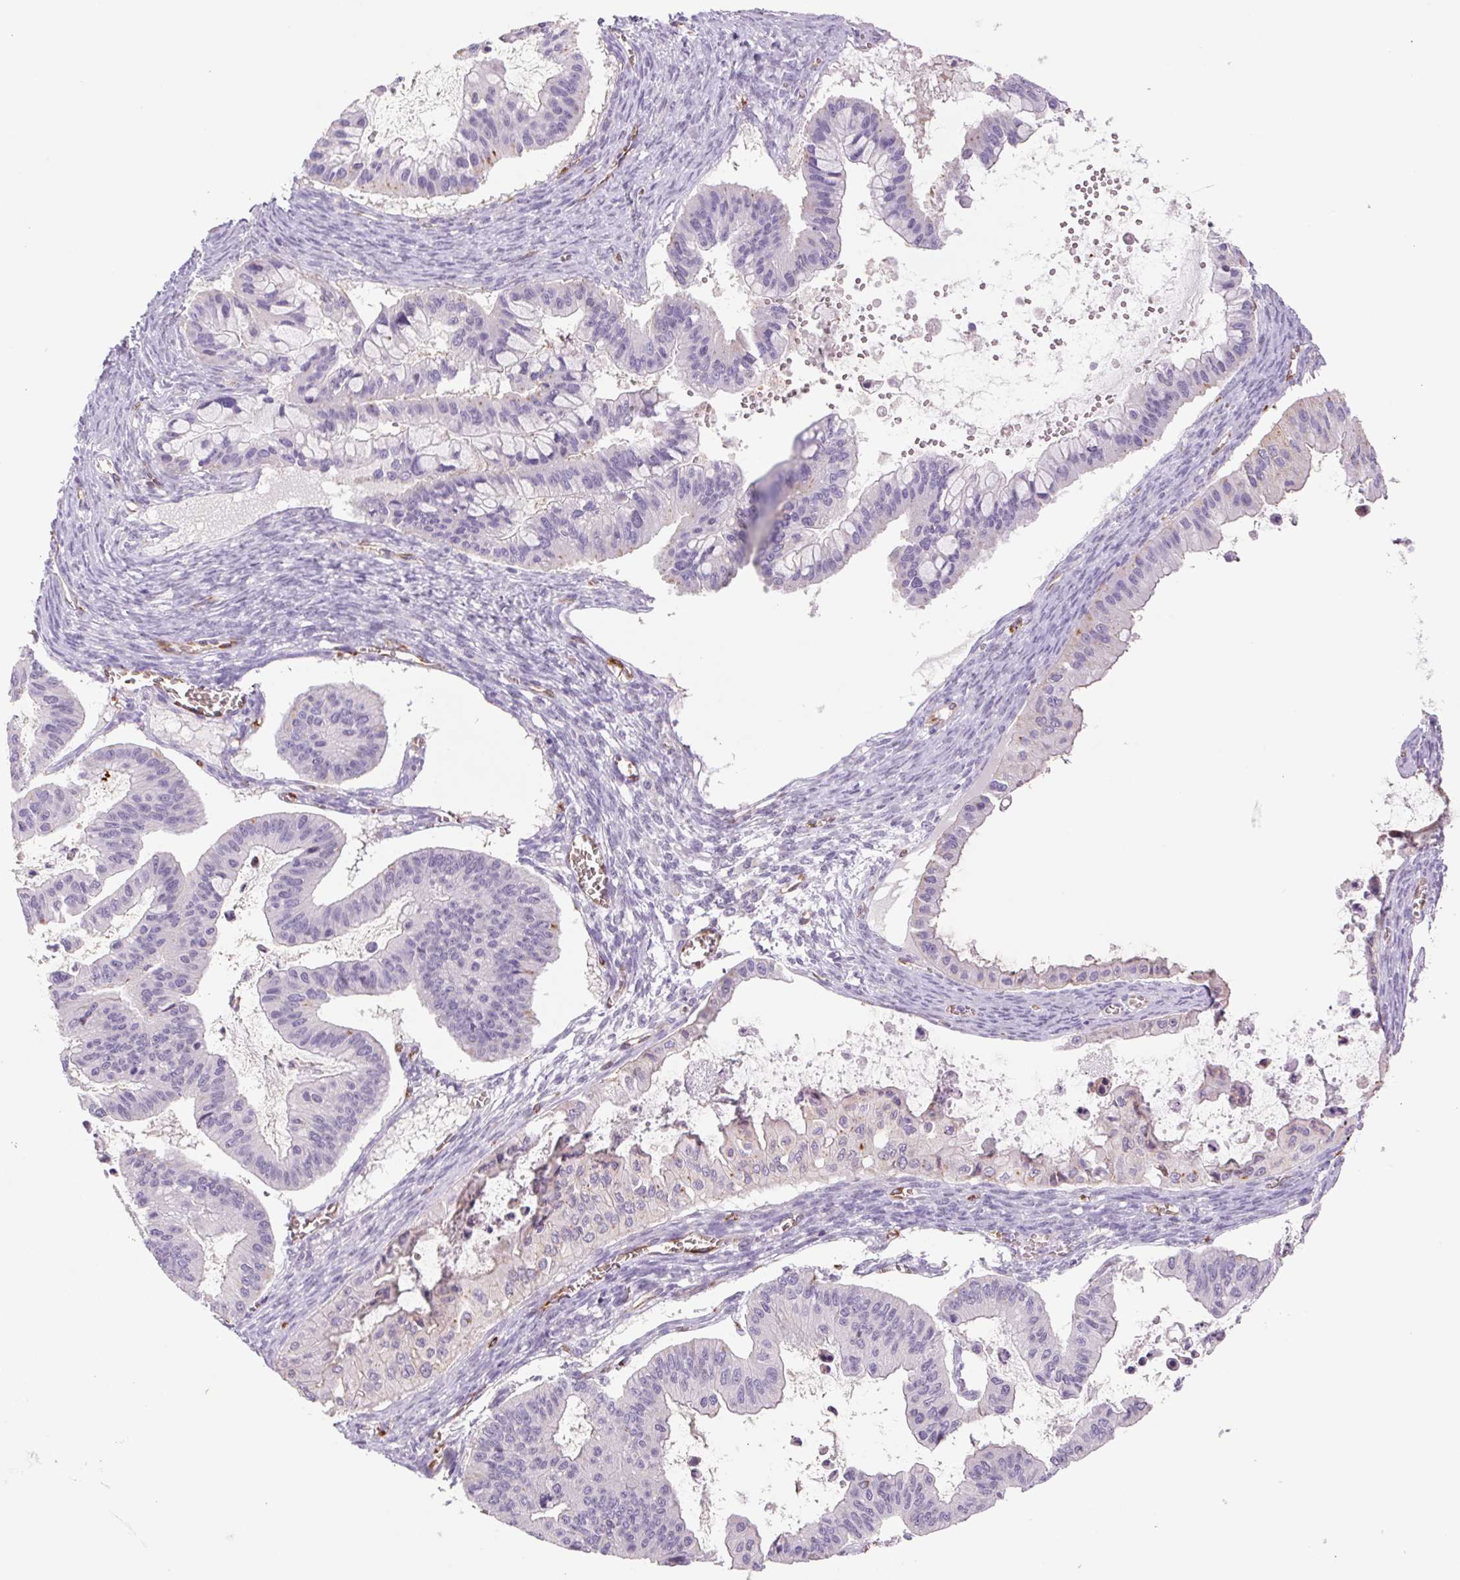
{"staining": {"intensity": "negative", "quantity": "none", "location": "none"}, "tissue": "ovarian cancer", "cell_type": "Tumor cells", "image_type": "cancer", "snomed": [{"axis": "morphology", "description": "Cystadenocarcinoma, mucinous, NOS"}, {"axis": "topography", "description": "Ovary"}], "caption": "This is a histopathology image of immunohistochemistry (IHC) staining of mucinous cystadenocarcinoma (ovarian), which shows no expression in tumor cells.", "gene": "IGFL3", "patient": {"sex": "female", "age": 72}}